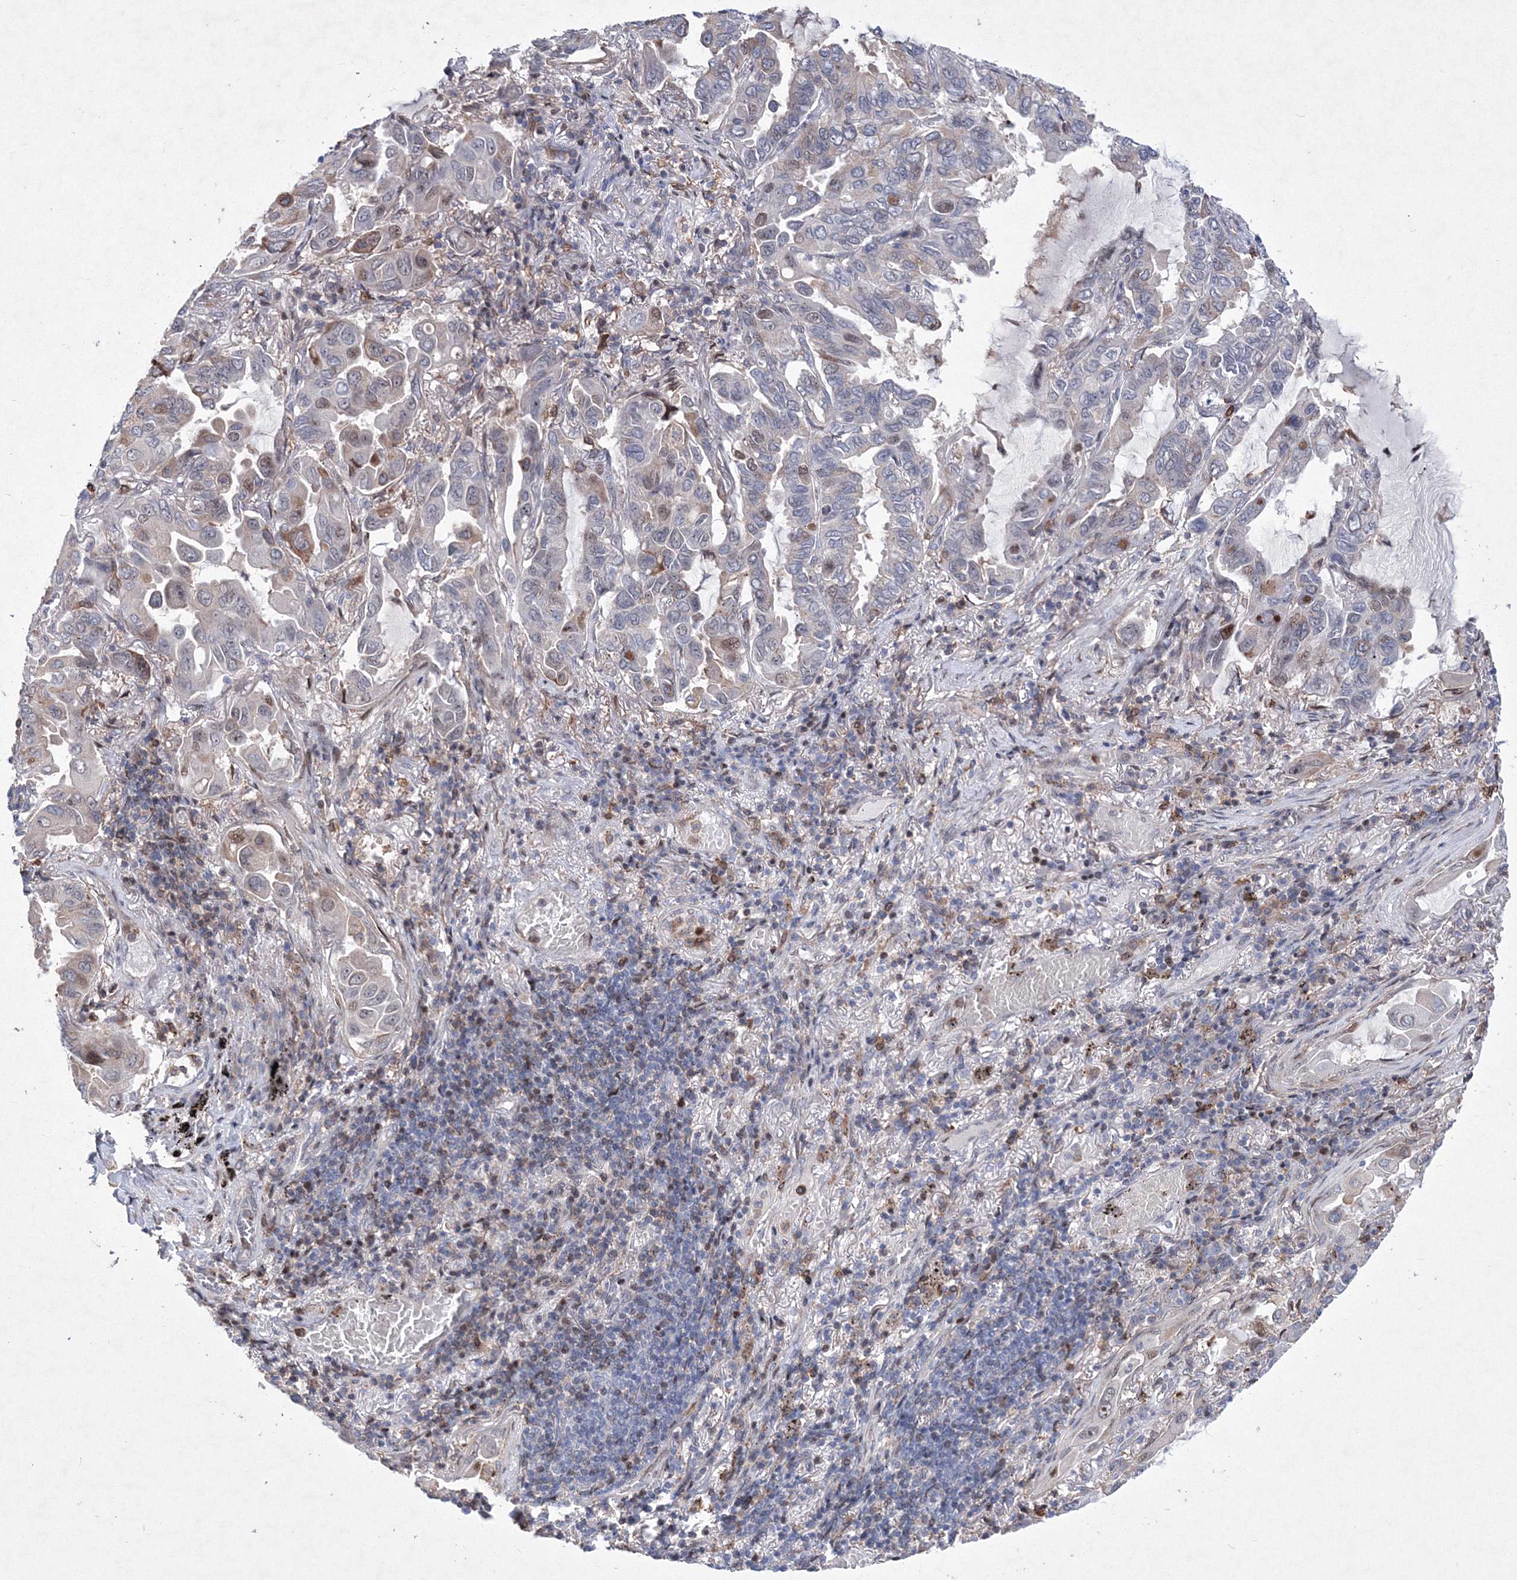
{"staining": {"intensity": "weak", "quantity": "<25%", "location": "cytoplasmic/membranous,nuclear"}, "tissue": "lung cancer", "cell_type": "Tumor cells", "image_type": "cancer", "snomed": [{"axis": "morphology", "description": "Adenocarcinoma, NOS"}, {"axis": "topography", "description": "Lung"}], "caption": "The micrograph exhibits no staining of tumor cells in lung adenocarcinoma.", "gene": "RNPEPL1", "patient": {"sex": "male", "age": 64}}